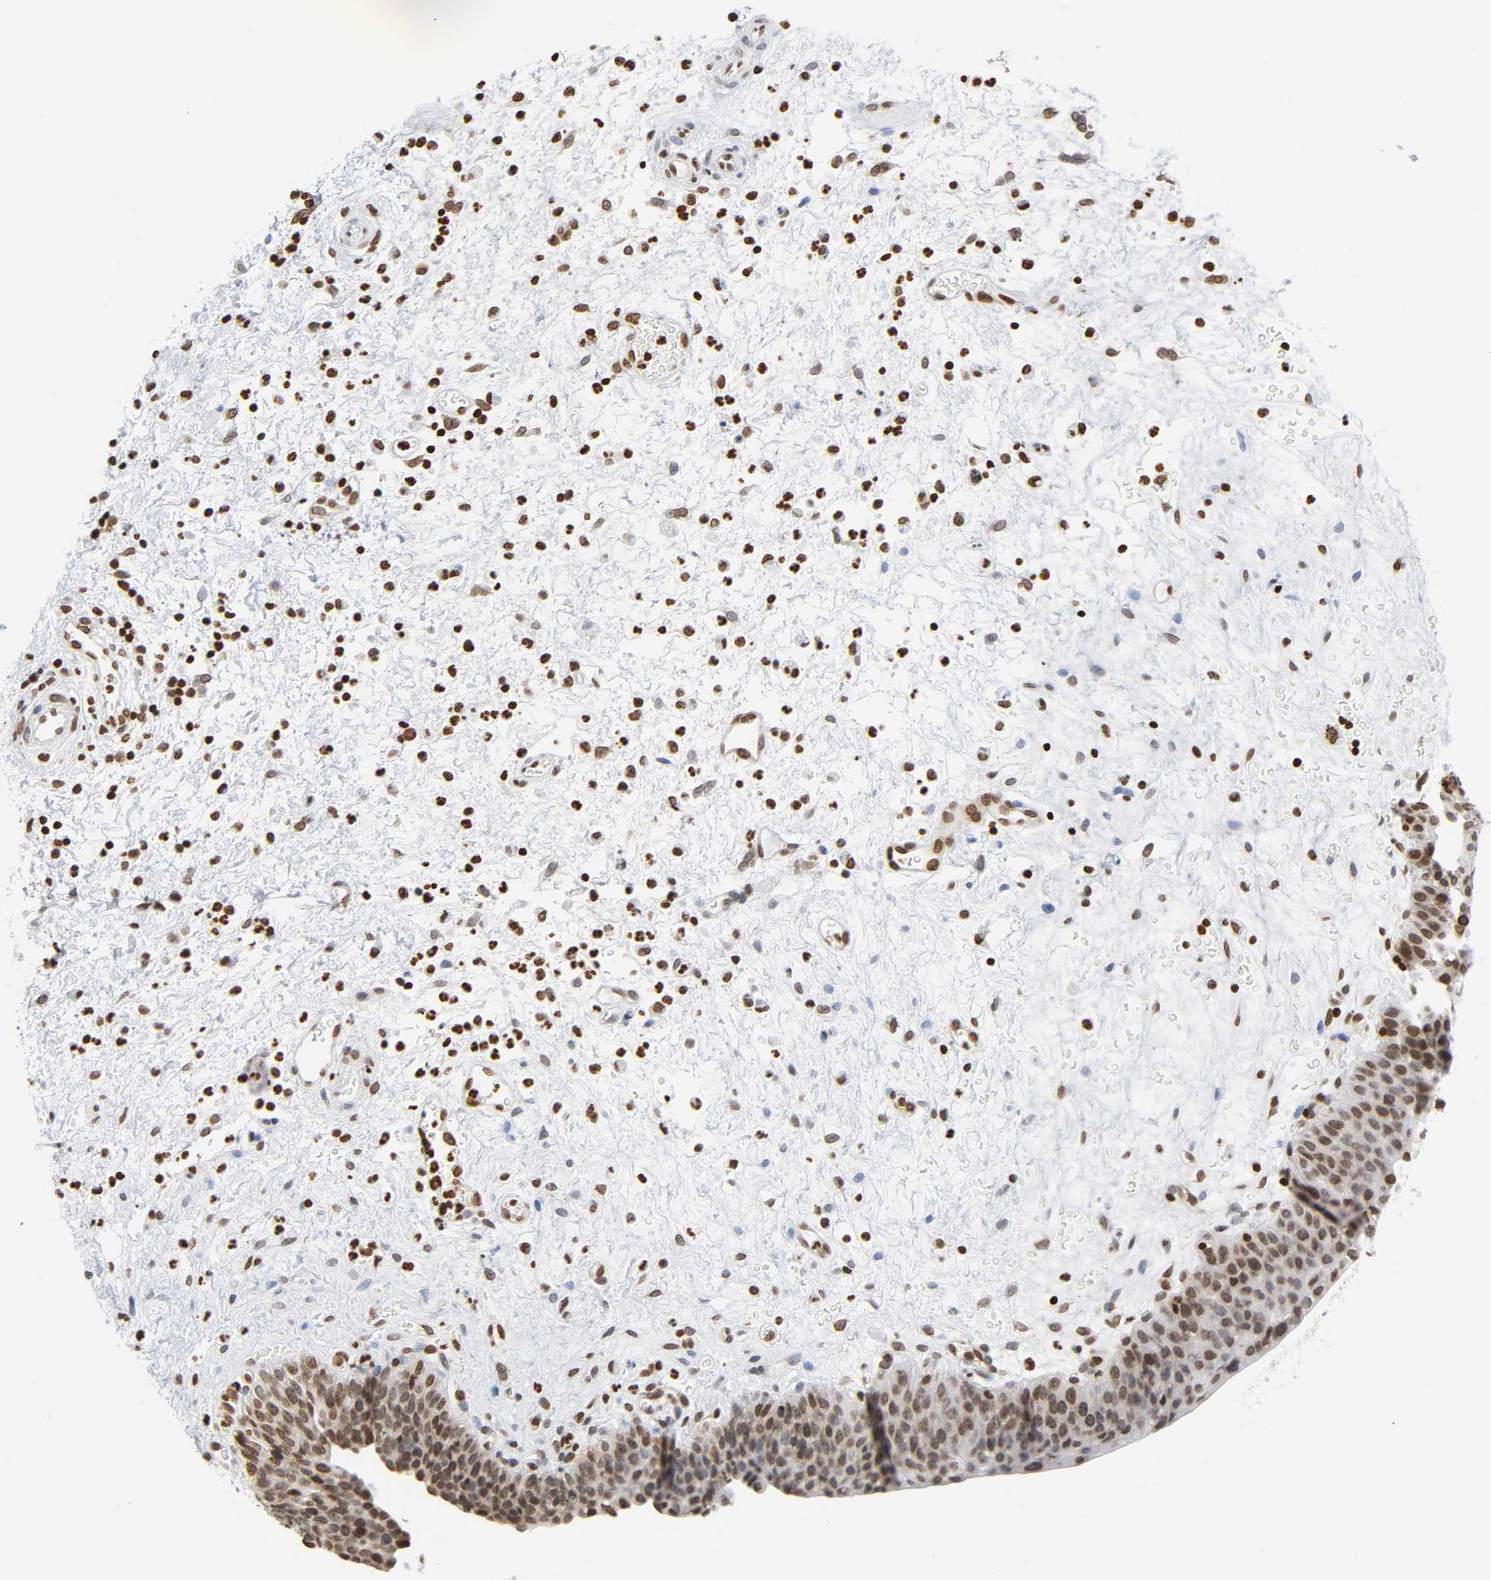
{"staining": {"intensity": "moderate", "quantity": ">75%", "location": "nuclear"}, "tissue": "urinary bladder", "cell_type": "Urothelial cells", "image_type": "normal", "snomed": [{"axis": "morphology", "description": "Normal tissue, NOS"}, {"axis": "morphology", "description": "Dysplasia, NOS"}, {"axis": "topography", "description": "Urinary bladder"}], "caption": "This is an image of immunohistochemistry staining of benign urinary bladder, which shows moderate positivity in the nuclear of urothelial cells.", "gene": "HOXA6", "patient": {"sex": "male", "age": 35}}